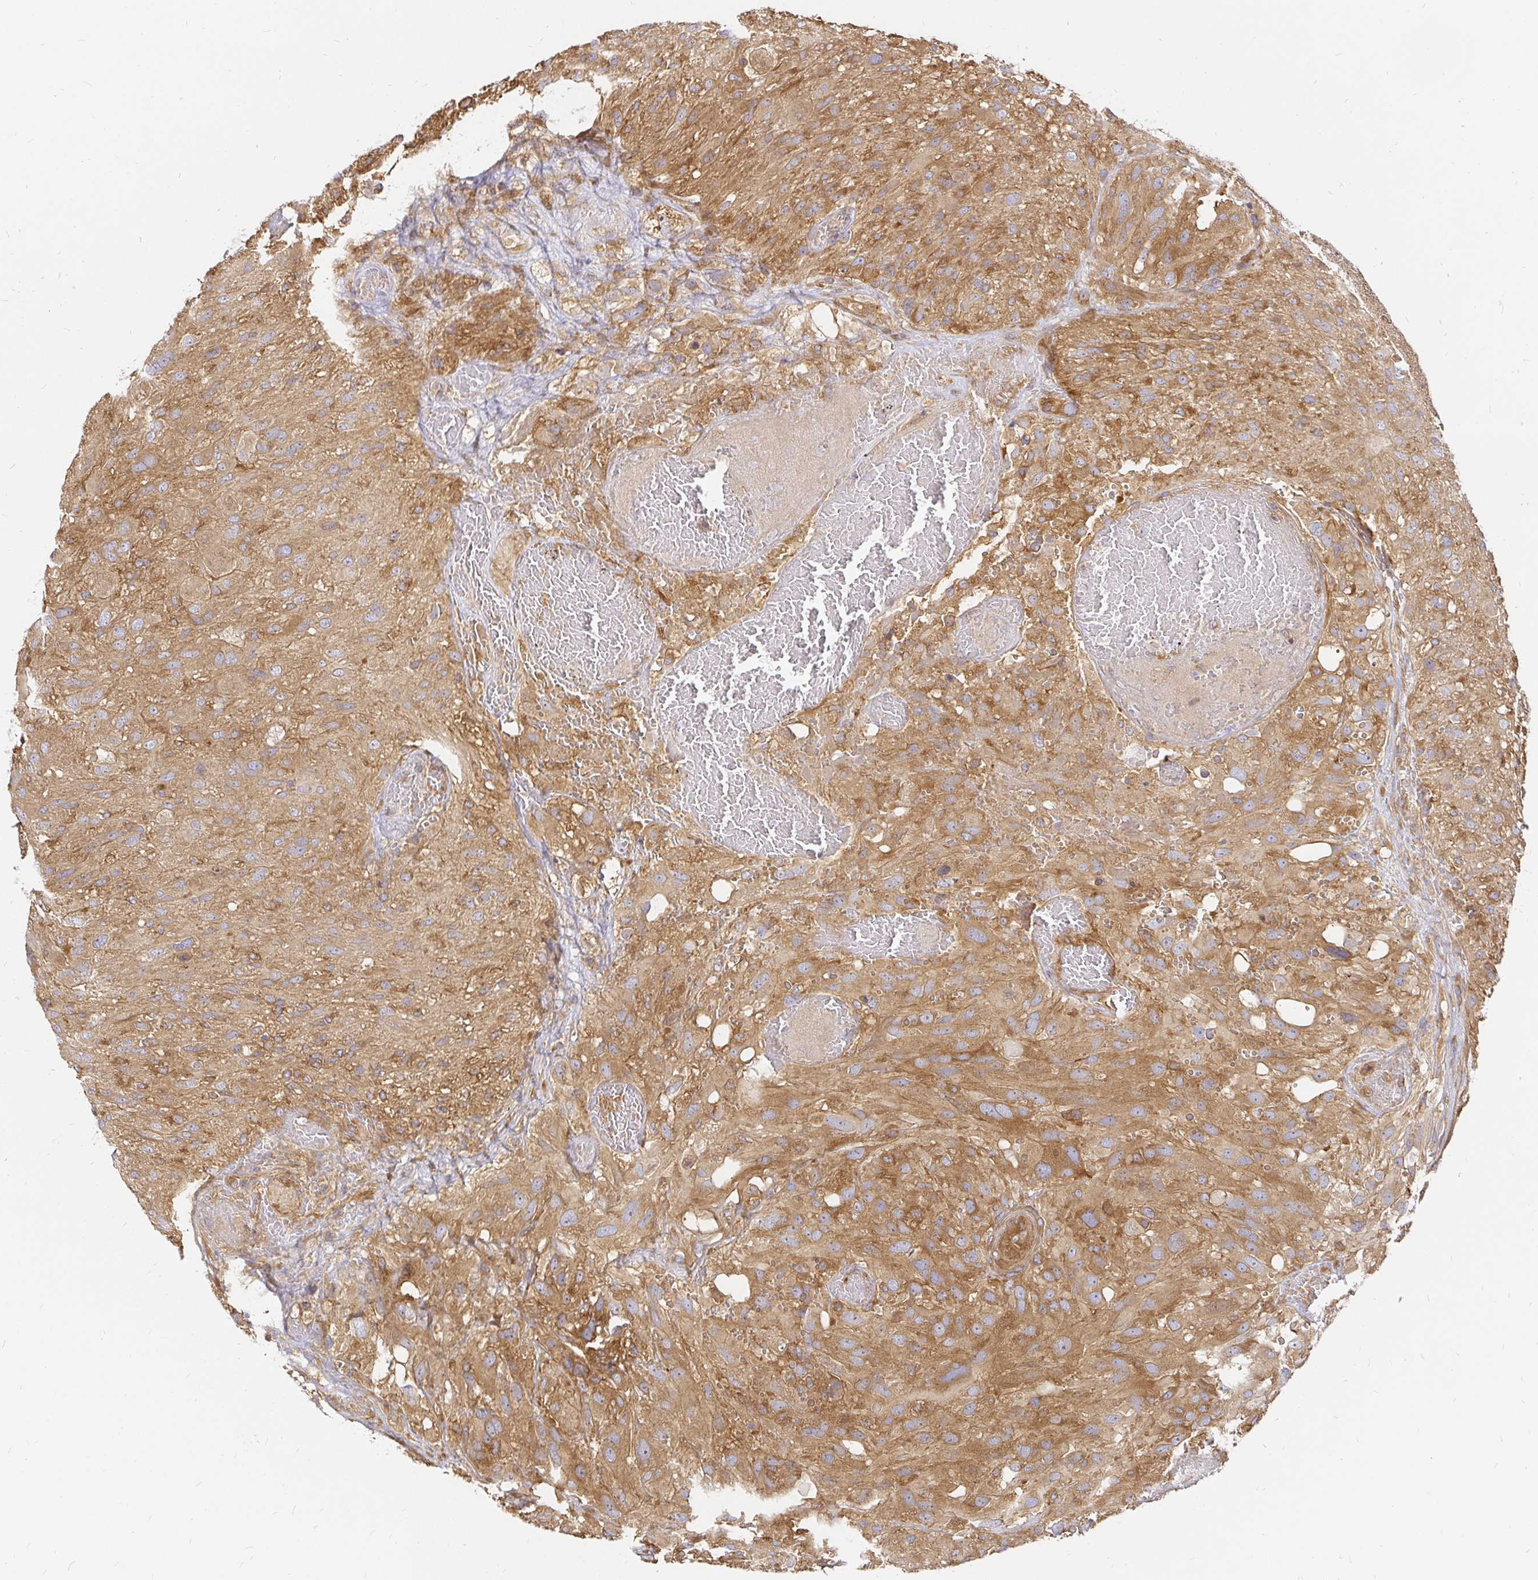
{"staining": {"intensity": "moderate", "quantity": "25%-75%", "location": "cytoplasmic/membranous"}, "tissue": "glioma", "cell_type": "Tumor cells", "image_type": "cancer", "snomed": [{"axis": "morphology", "description": "Glioma, malignant, High grade"}, {"axis": "topography", "description": "Brain"}], "caption": "IHC of human glioma exhibits medium levels of moderate cytoplasmic/membranous expression in approximately 25%-75% of tumor cells.", "gene": "KIF5B", "patient": {"sex": "male", "age": 53}}